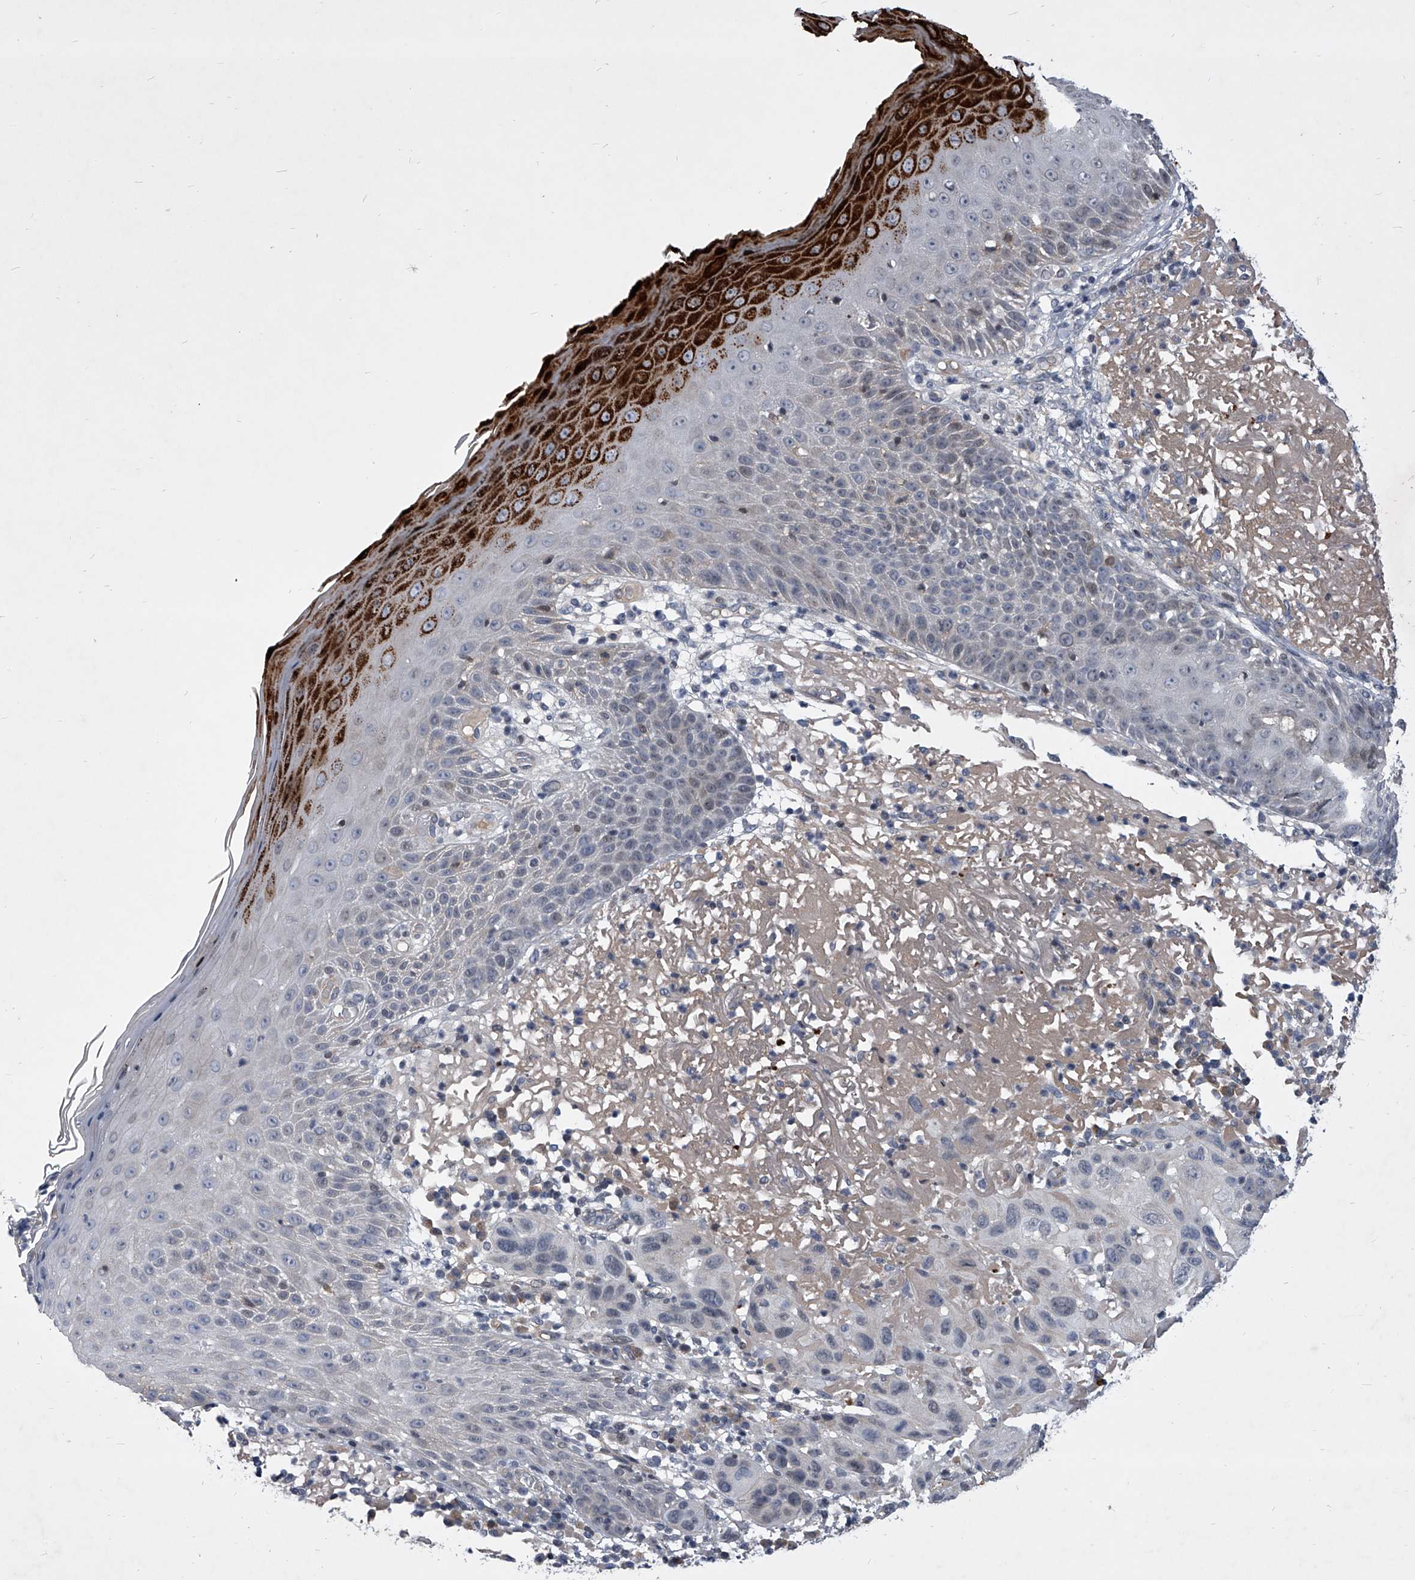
{"staining": {"intensity": "negative", "quantity": "none", "location": "none"}, "tissue": "skin cancer", "cell_type": "Tumor cells", "image_type": "cancer", "snomed": [{"axis": "morphology", "description": "Normal tissue, NOS"}, {"axis": "morphology", "description": "Squamous cell carcinoma, NOS"}, {"axis": "topography", "description": "Skin"}], "caption": "Photomicrograph shows no protein expression in tumor cells of squamous cell carcinoma (skin) tissue.", "gene": "ZNF76", "patient": {"sex": "female", "age": 96}}